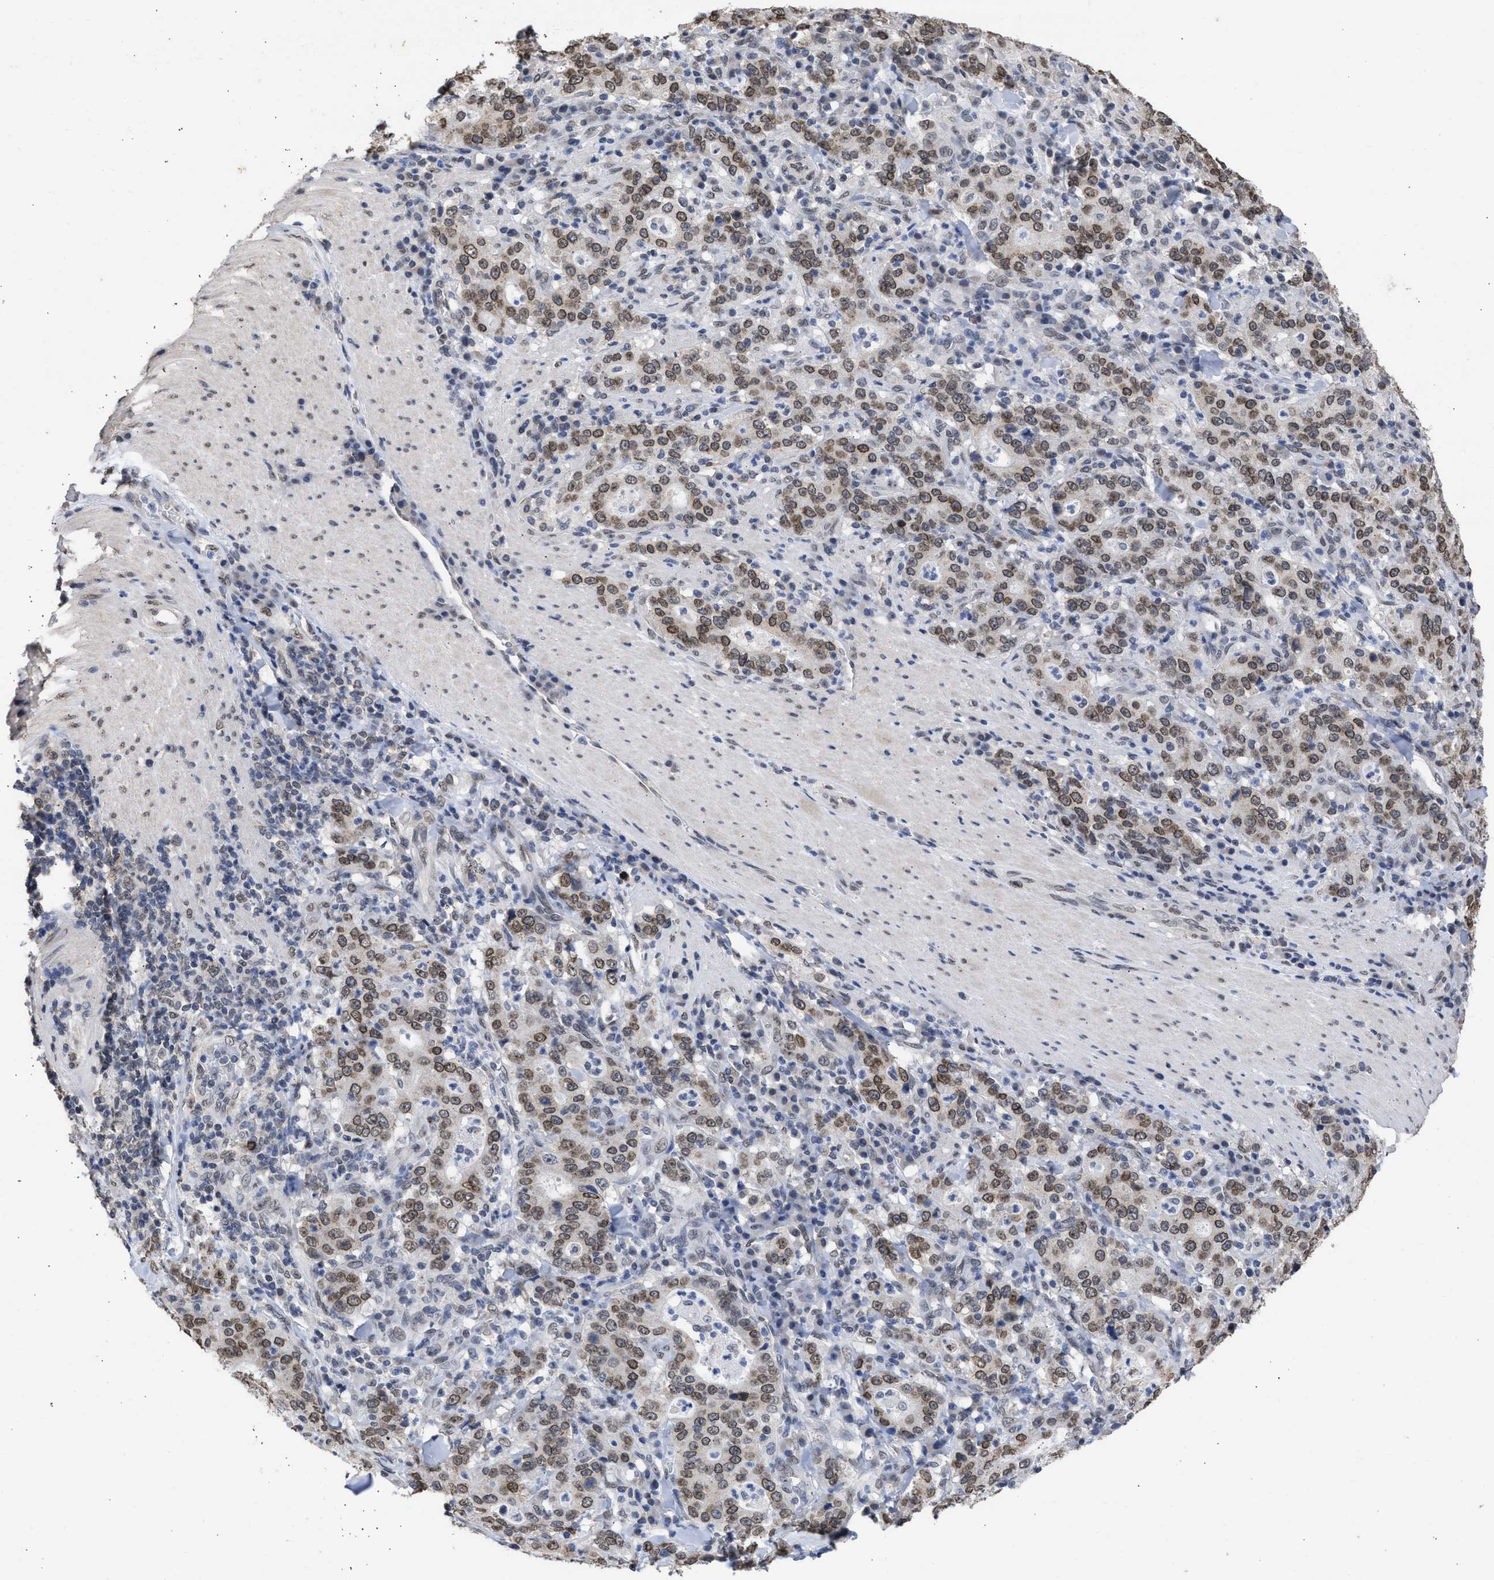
{"staining": {"intensity": "moderate", "quantity": "25%-75%", "location": "cytoplasmic/membranous,nuclear"}, "tissue": "stomach cancer", "cell_type": "Tumor cells", "image_type": "cancer", "snomed": [{"axis": "morphology", "description": "Normal tissue, NOS"}, {"axis": "morphology", "description": "Adenocarcinoma, NOS"}, {"axis": "topography", "description": "Stomach, upper"}, {"axis": "topography", "description": "Stomach"}], "caption": "Tumor cells demonstrate moderate cytoplasmic/membranous and nuclear positivity in about 25%-75% of cells in adenocarcinoma (stomach). Using DAB (3,3'-diaminobenzidine) (brown) and hematoxylin (blue) stains, captured at high magnification using brightfield microscopy.", "gene": "NUP35", "patient": {"sex": "male", "age": 59}}